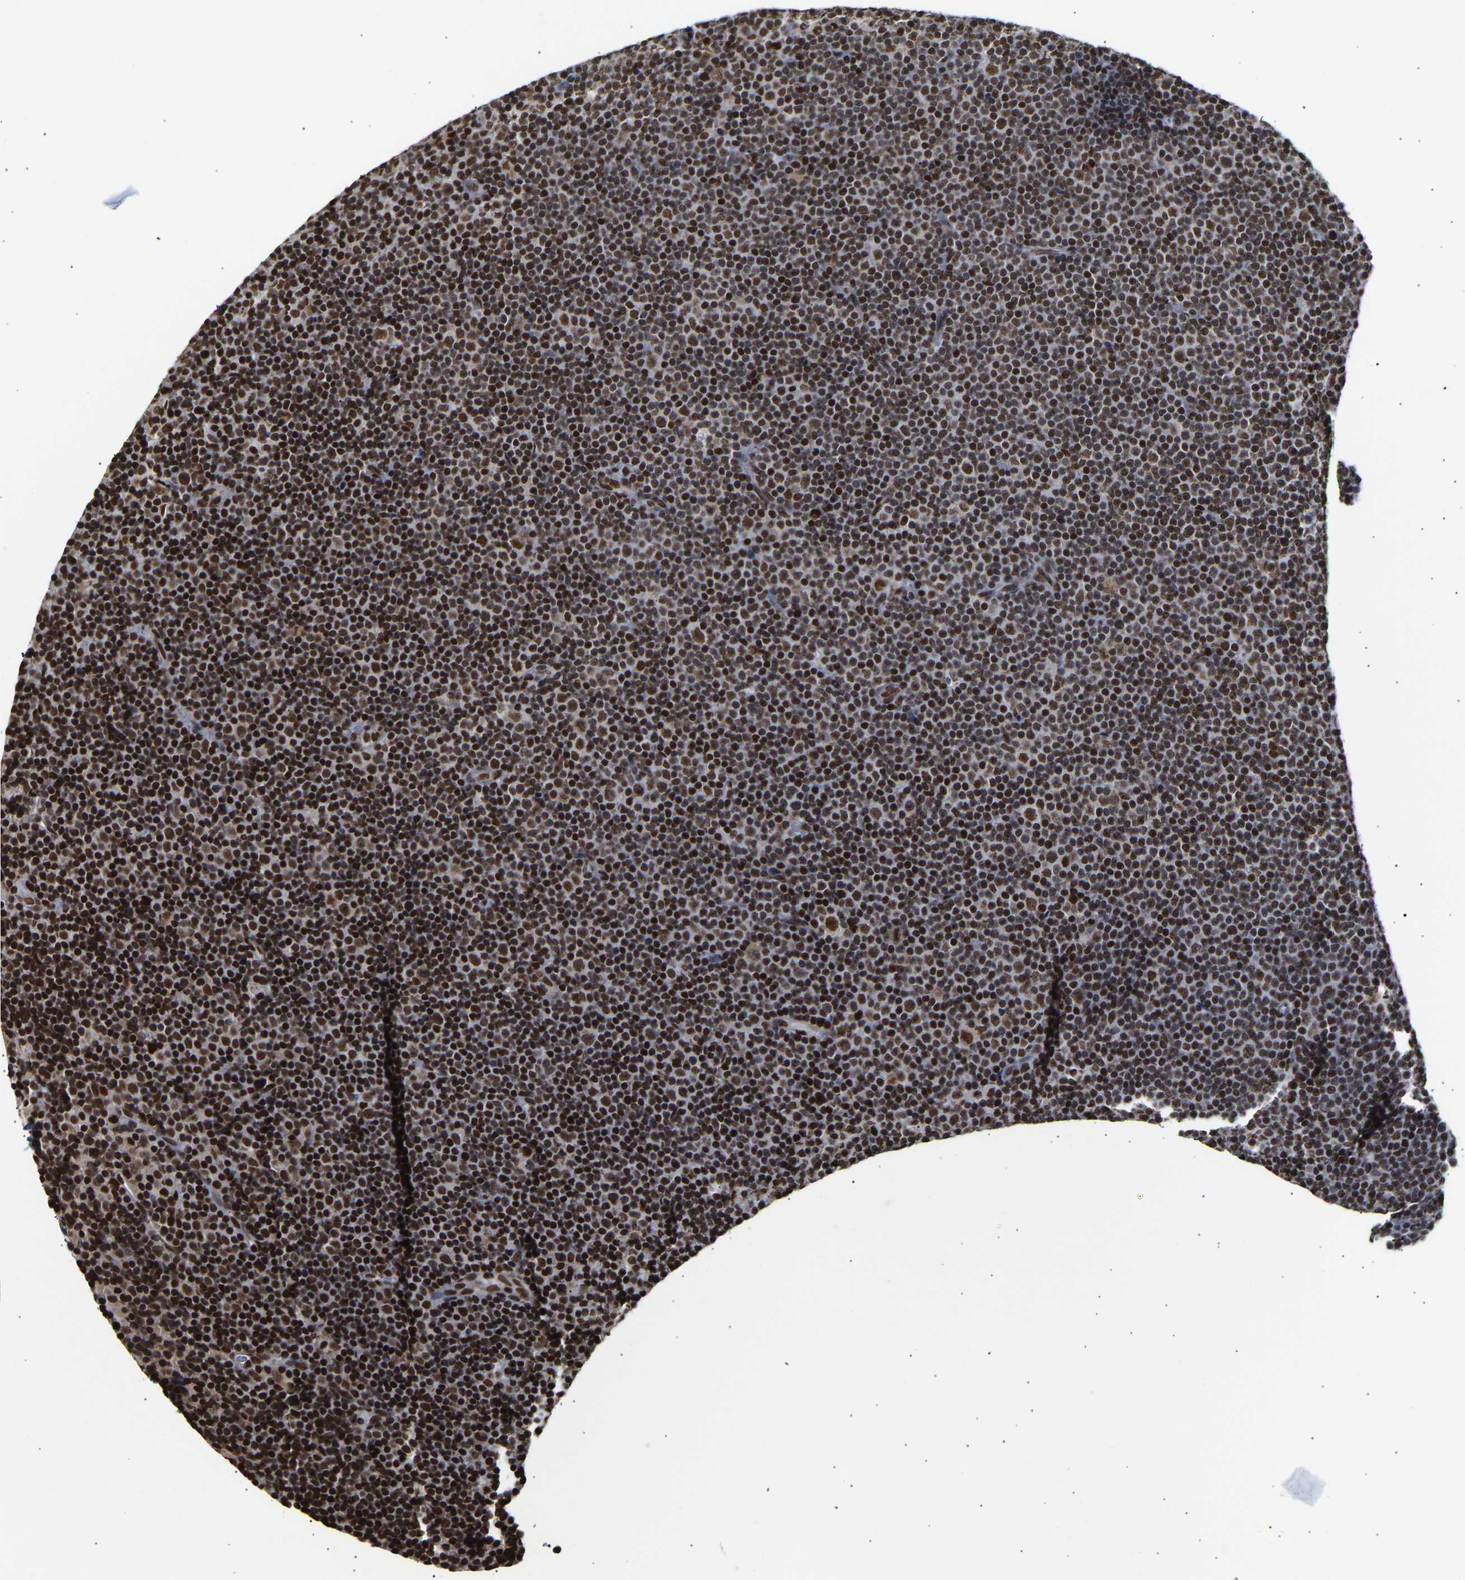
{"staining": {"intensity": "strong", "quantity": ">75%", "location": "nuclear"}, "tissue": "lymphoma", "cell_type": "Tumor cells", "image_type": "cancer", "snomed": [{"axis": "morphology", "description": "Malignant lymphoma, non-Hodgkin's type, Low grade"}, {"axis": "topography", "description": "Lymph node"}], "caption": "The immunohistochemical stain shows strong nuclear positivity in tumor cells of malignant lymphoma, non-Hodgkin's type (low-grade) tissue.", "gene": "PSIP1", "patient": {"sex": "female", "age": 67}}